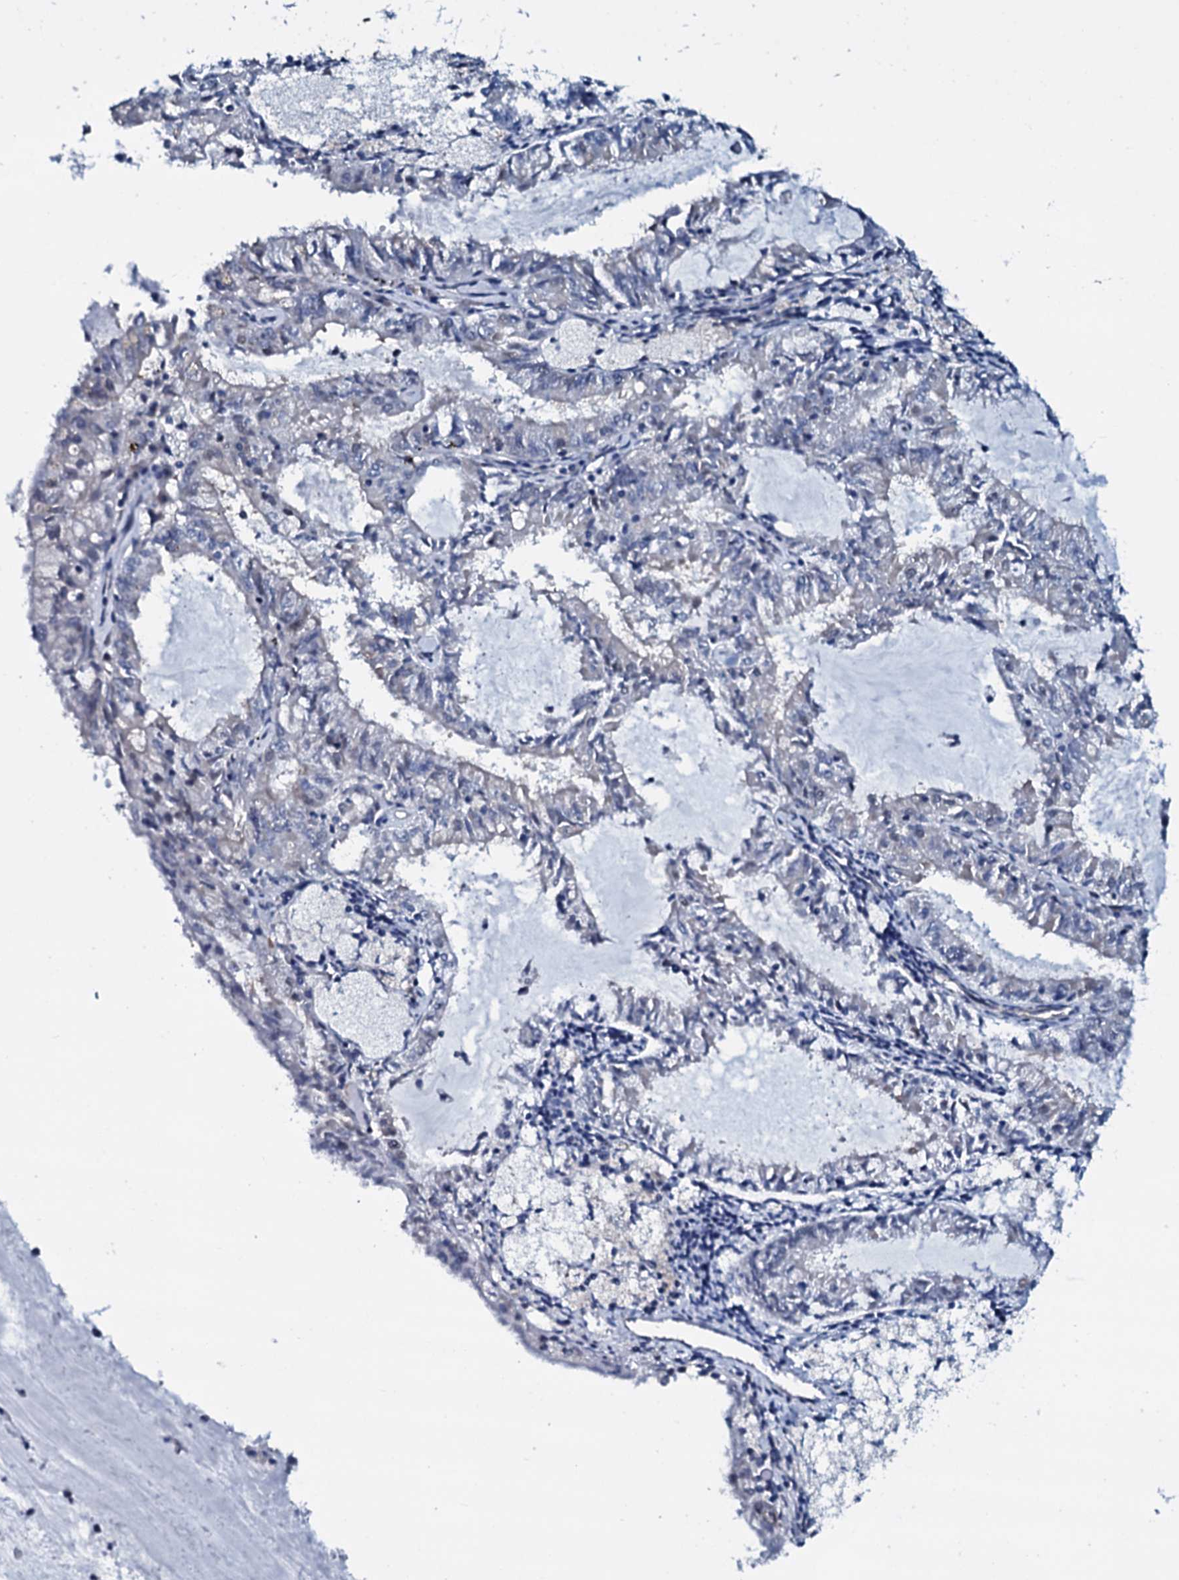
{"staining": {"intensity": "negative", "quantity": "none", "location": "none"}, "tissue": "endometrial cancer", "cell_type": "Tumor cells", "image_type": "cancer", "snomed": [{"axis": "morphology", "description": "Adenocarcinoma, NOS"}, {"axis": "topography", "description": "Endometrium"}], "caption": "DAB (3,3'-diaminobenzidine) immunohistochemical staining of endometrial cancer shows no significant staining in tumor cells.", "gene": "OGFOD2", "patient": {"sex": "female", "age": 57}}